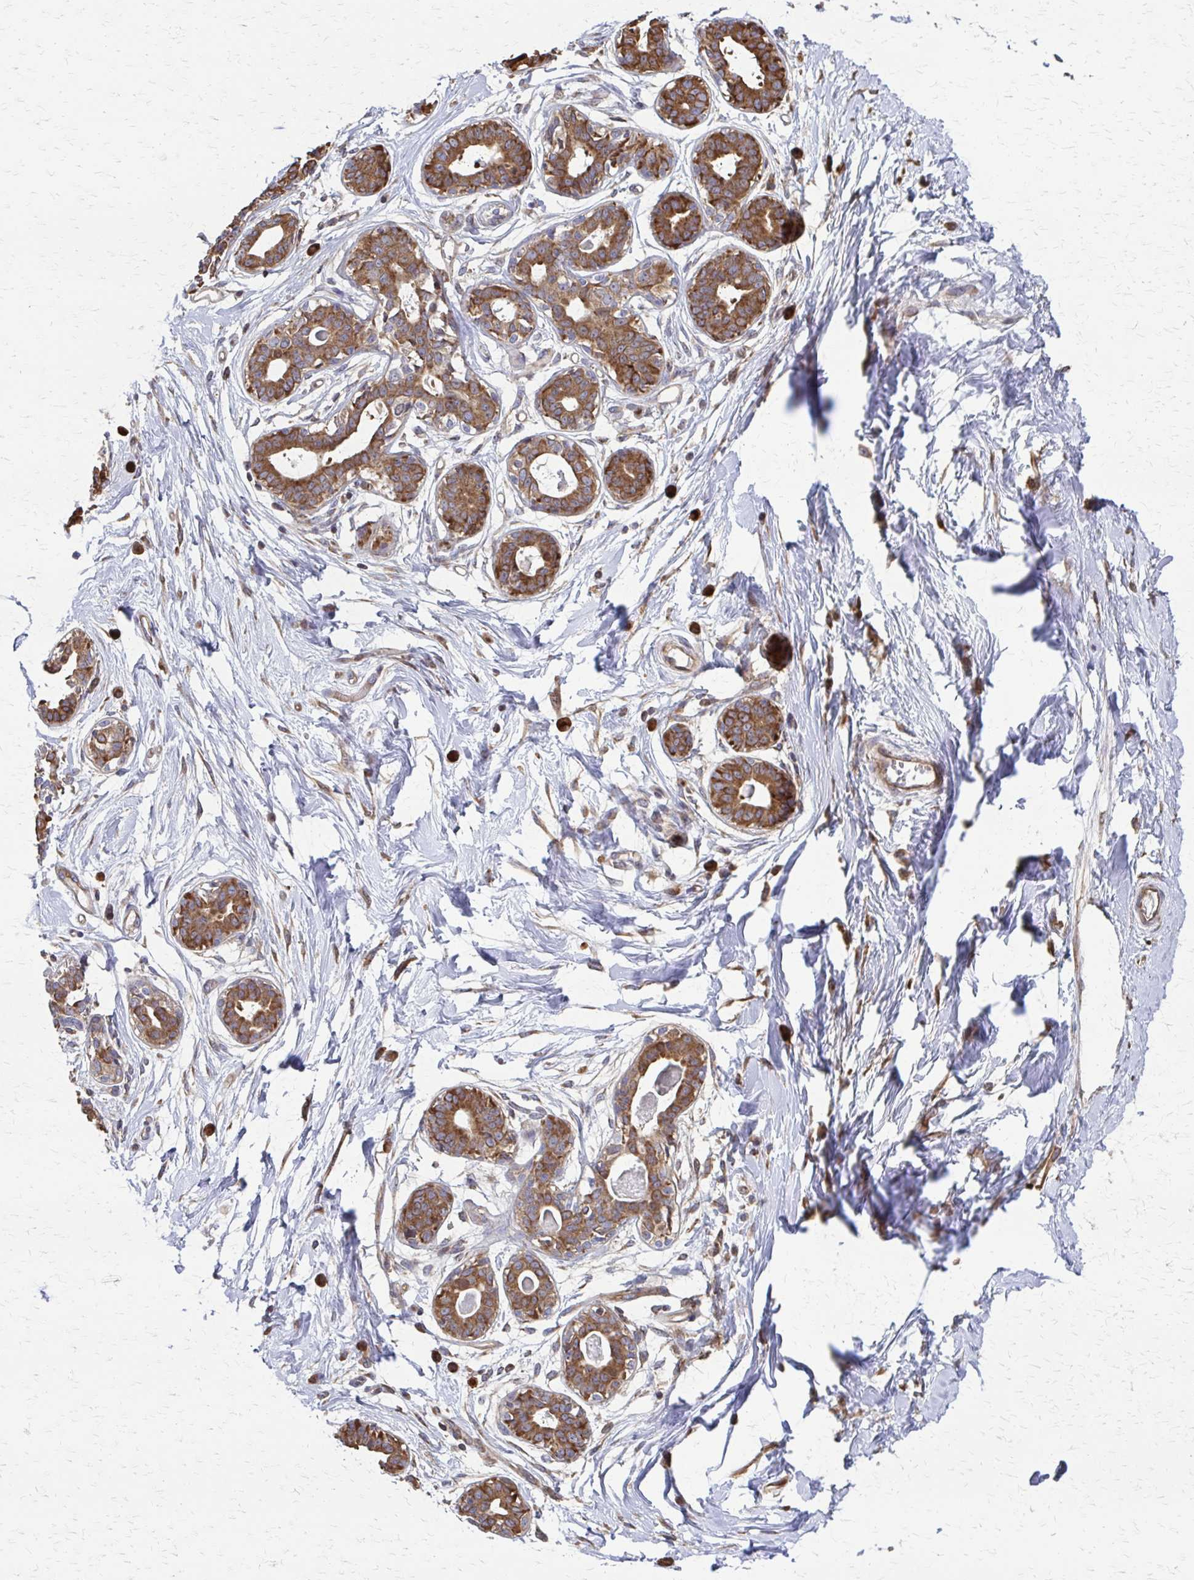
{"staining": {"intensity": "negative", "quantity": "none", "location": "none"}, "tissue": "breast", "cell_type": "Adipocytes", "image_type": "normal", "snomed": [{"axis": "morphology", "description": "Normal tissue, NOS"}, {"axis": "topography", "description": "Breast"}], "caption": "Adipocytes show no significant expression in benign breast.", "gene": "EEF2", "patient": {"sex": "female", "age": 45}}